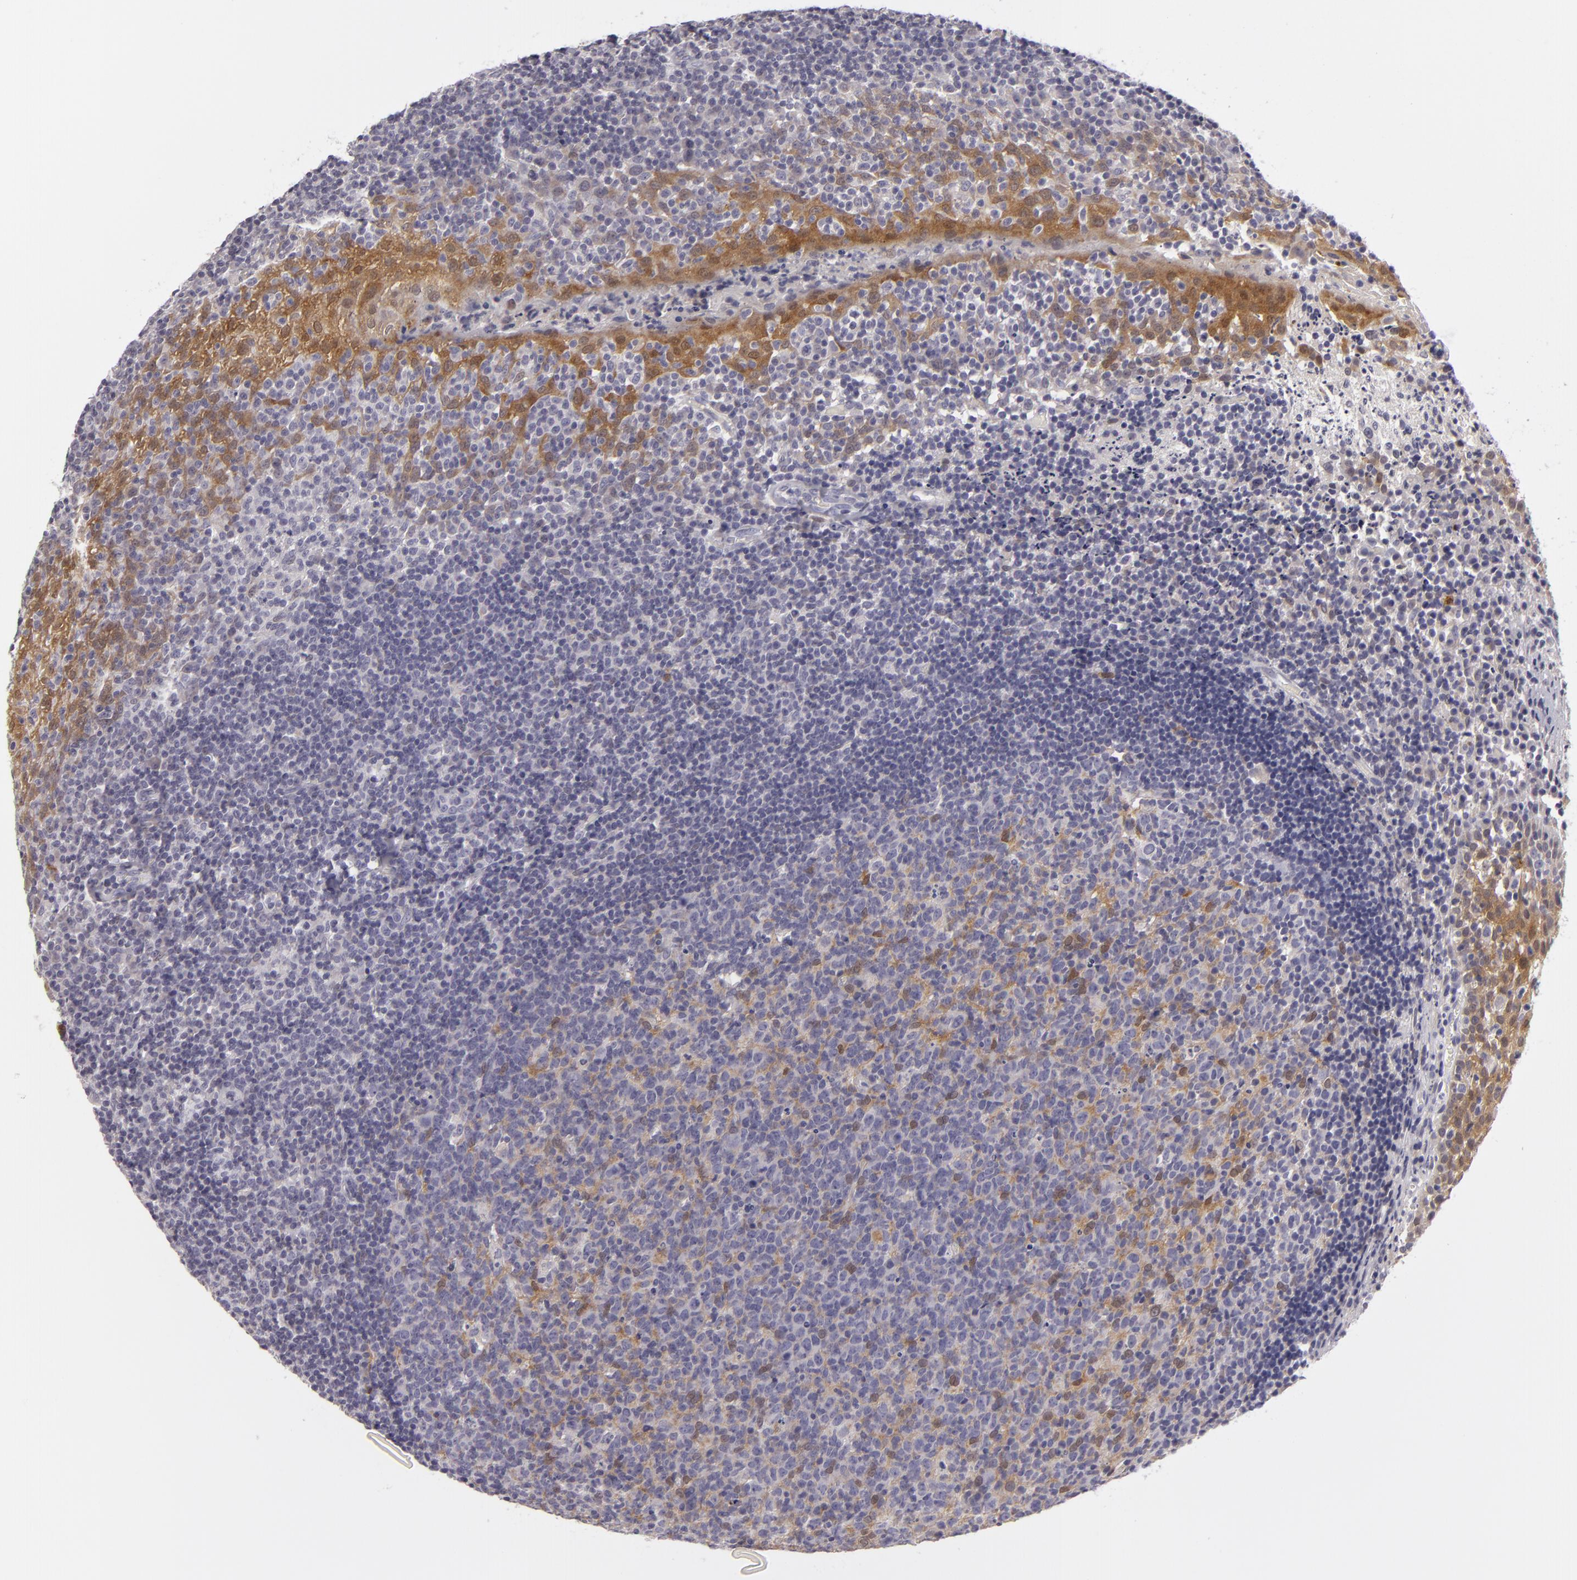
{"staining": {"intensity": "weak", "quantity": "<25%", "location": "nuclear"}, "tissue": "tonsil", "cell_type": "Germinal center cells", "image_type": "normal", "snomed": [{"axis": "morphology", "description": "Normal tissue, NOS"}, {"axis": "topography", "description": "Tonsil"}], "caption": "IHC image of unremarkable tonsil stained for a protein (brown), which exhibits no expression in germinal center cells. (DAB (3,3'-diaminobenzidine) immunohistochemistry with hematoxylin counter stain).", "gene": "EFS", "patient": {"sex": "male", "age": 6}}